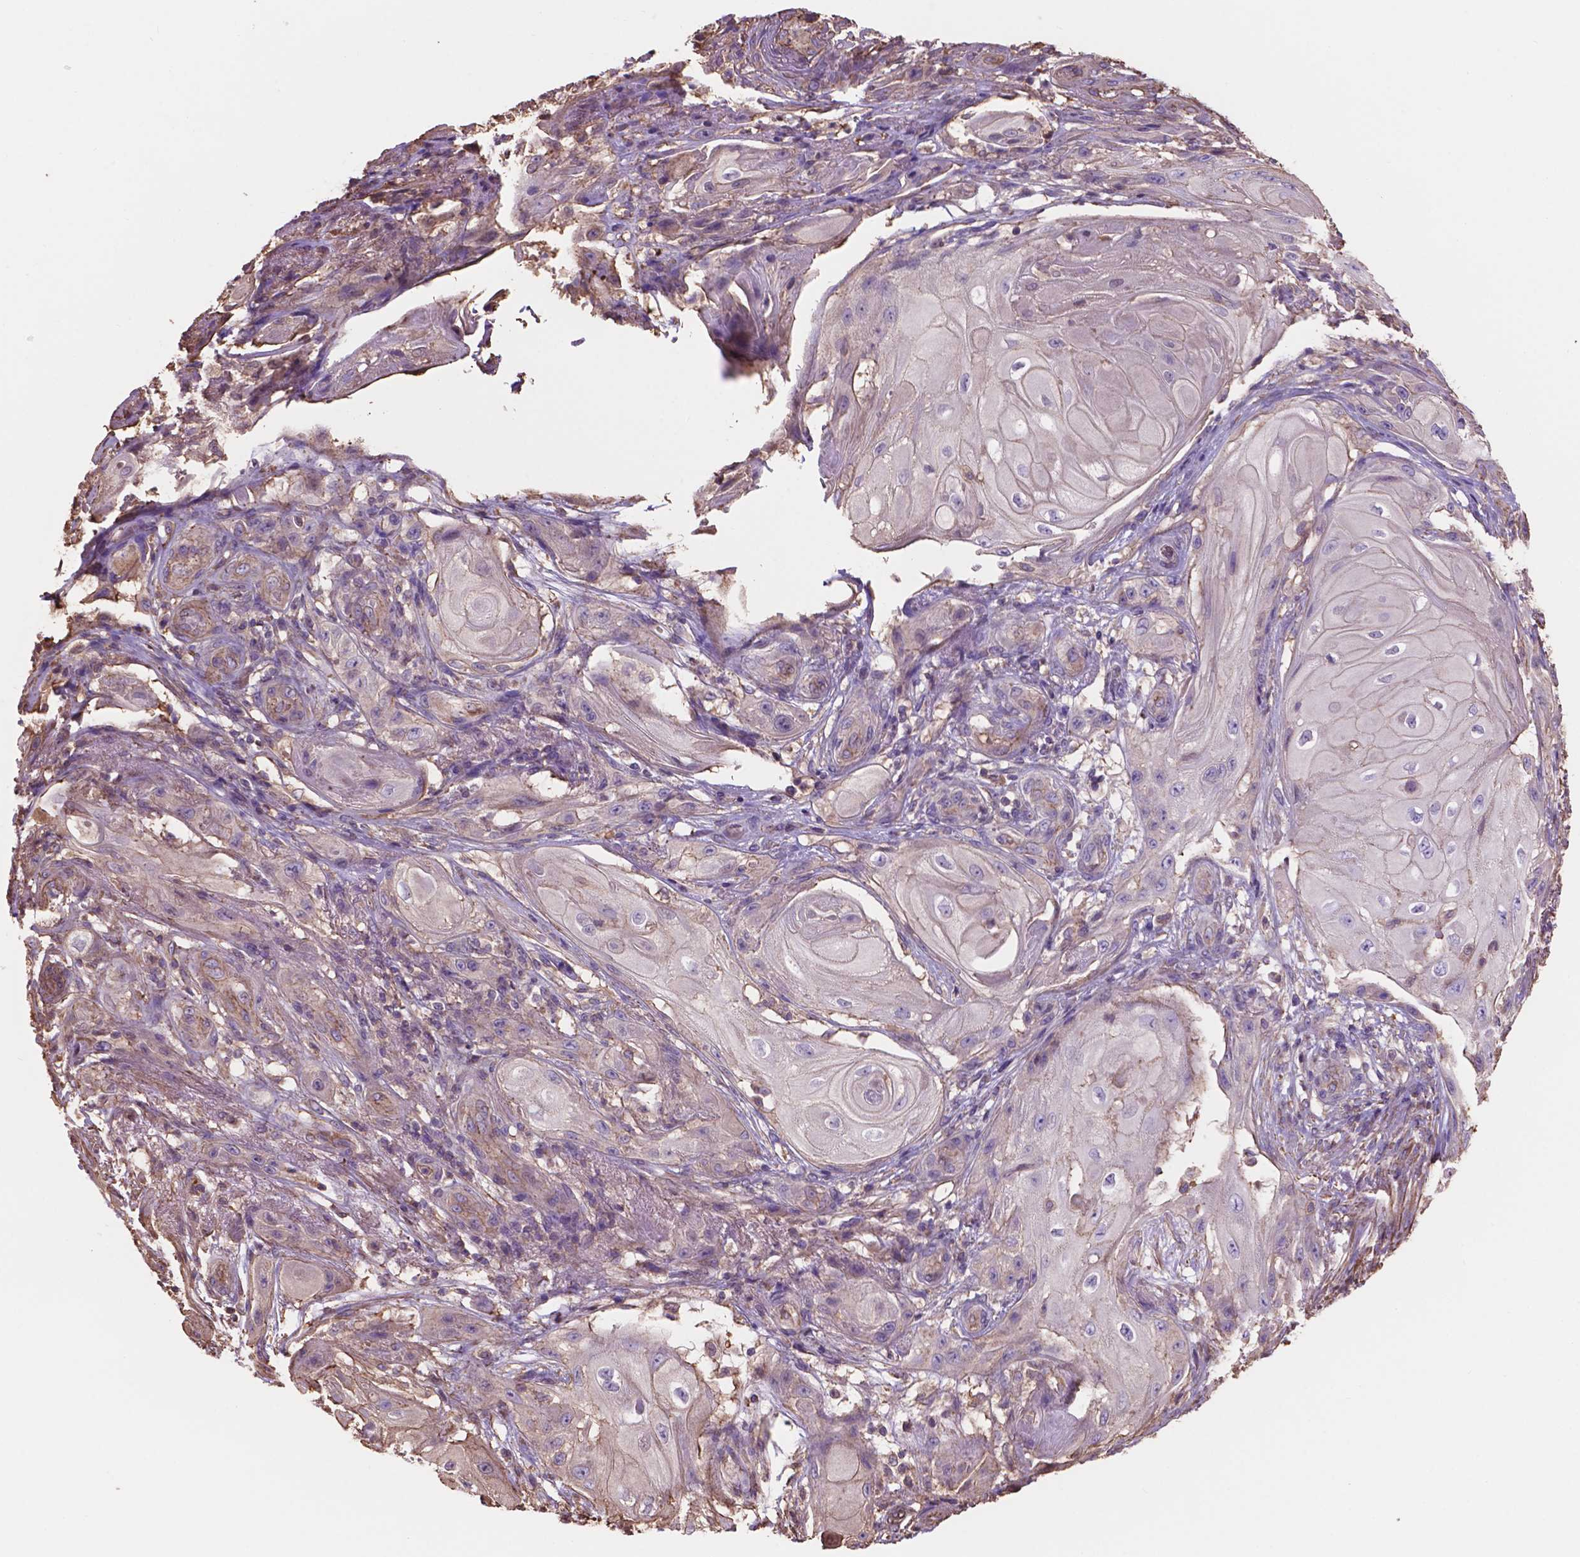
{"staining": {"intensity": "negative", "quantity": "none", "location": "none"}, "tissue": "skin cancer", "cell_type": "Tumor cells", "image_type": "cancer", "snomed": [{"axis": "morphology", "description": "Squamous cell carcinoma, NOS"}, {"axis": "topography", "description": "Skin"}], "caption": "A photomicrograph of squamous cell carcinoma (skin) stained for a protein exhibits no brown staining in tumor cells. Nuclei are stained in blue.", "gene": "NIPA2", "patient": {"sex": "male", "age": 62}}